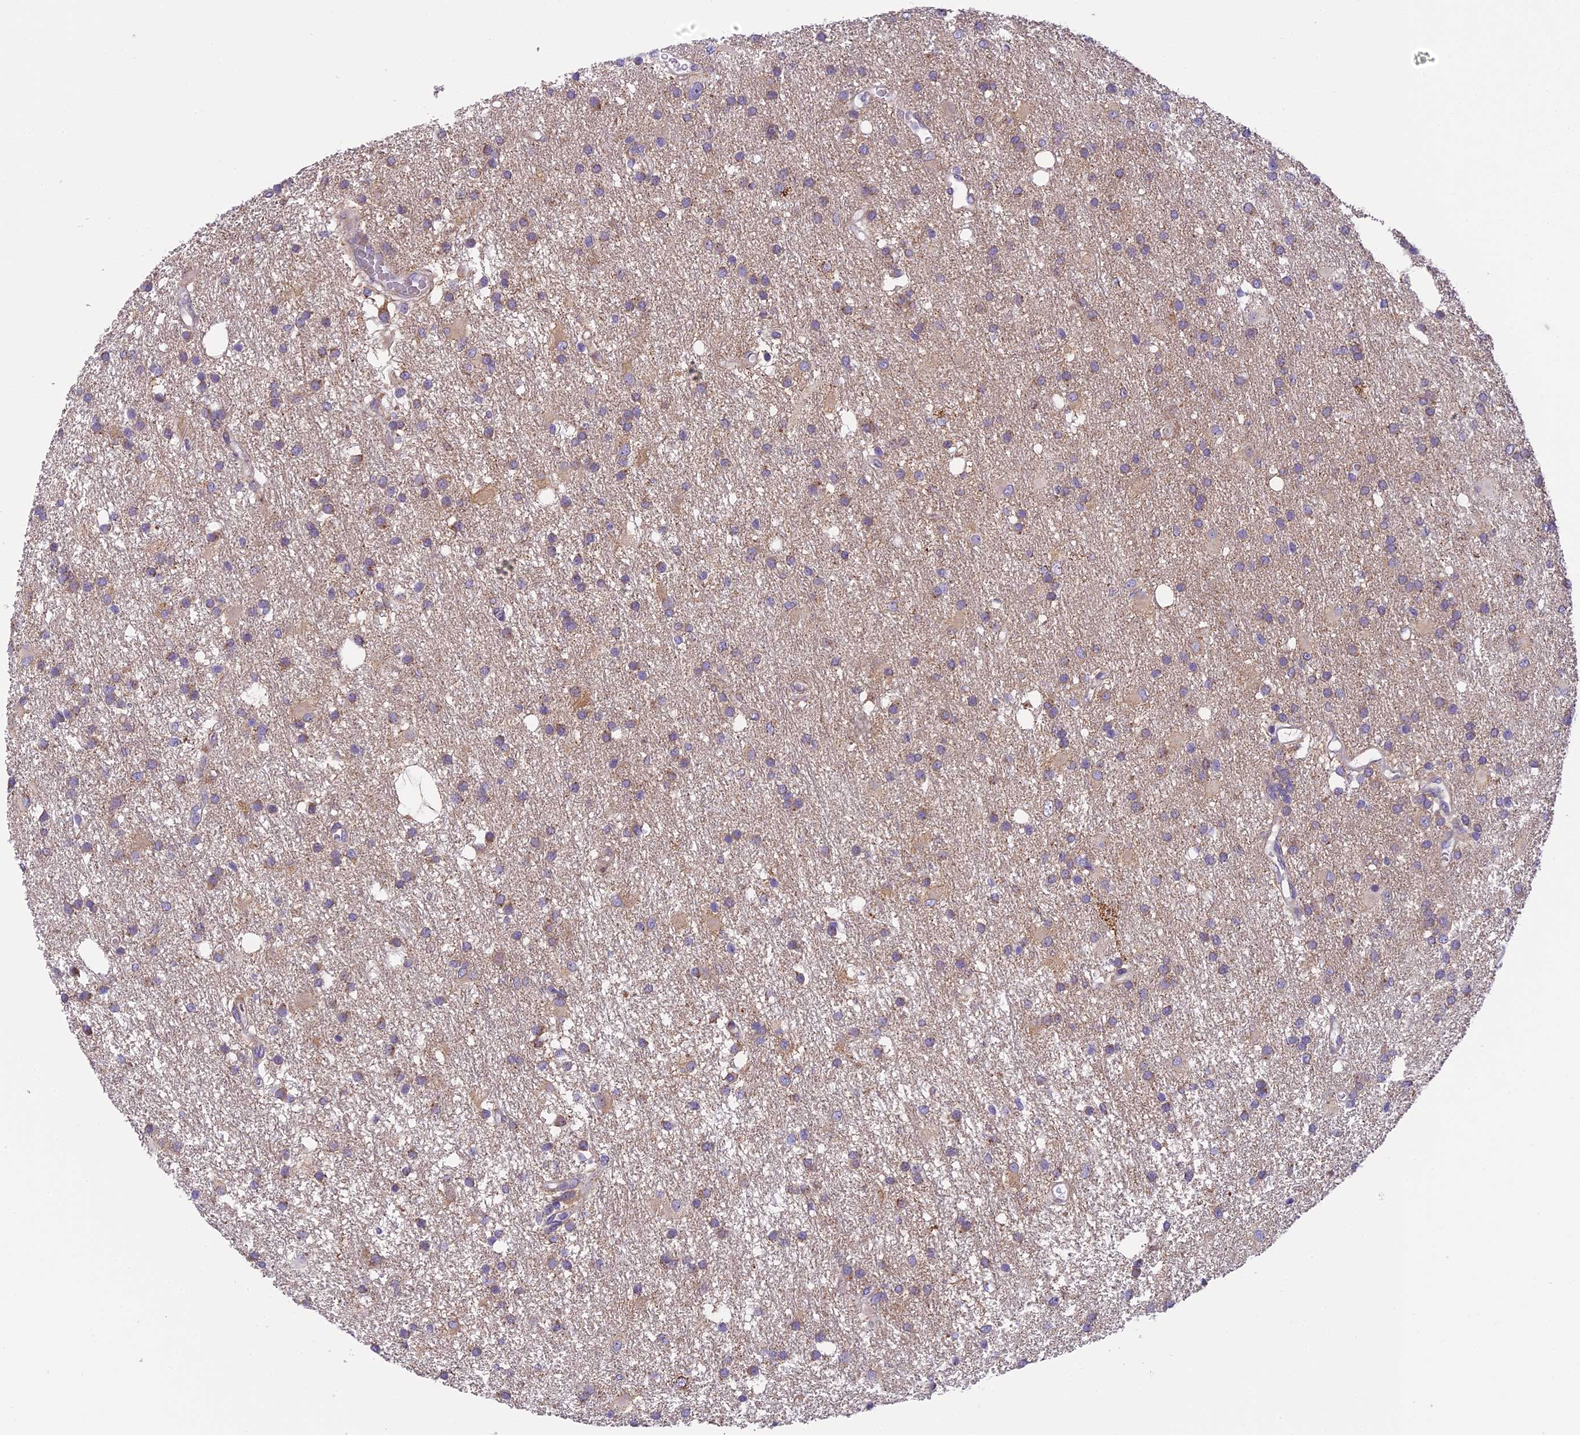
{"staining": {"intensity": "weak", "quantity": "<25%", "location": "cytoplasmic/membranous"}, "tissue": "glioma", "cell_type": "Tumor cells", "image_type": "cancer", "snomed": [{"axis": "morphology", "description": "Glioma, malignant, High grade"}, {"axis": "topography", "description": "Brain"}], "caption": "DAB (3,3'-diaminobenzidine) immunohistochemical staining of human glioma demonstrates no significant staining in tumor cells.", "gene": "ARHGEF37", "patient": {"sex": "male", "age": 77}}